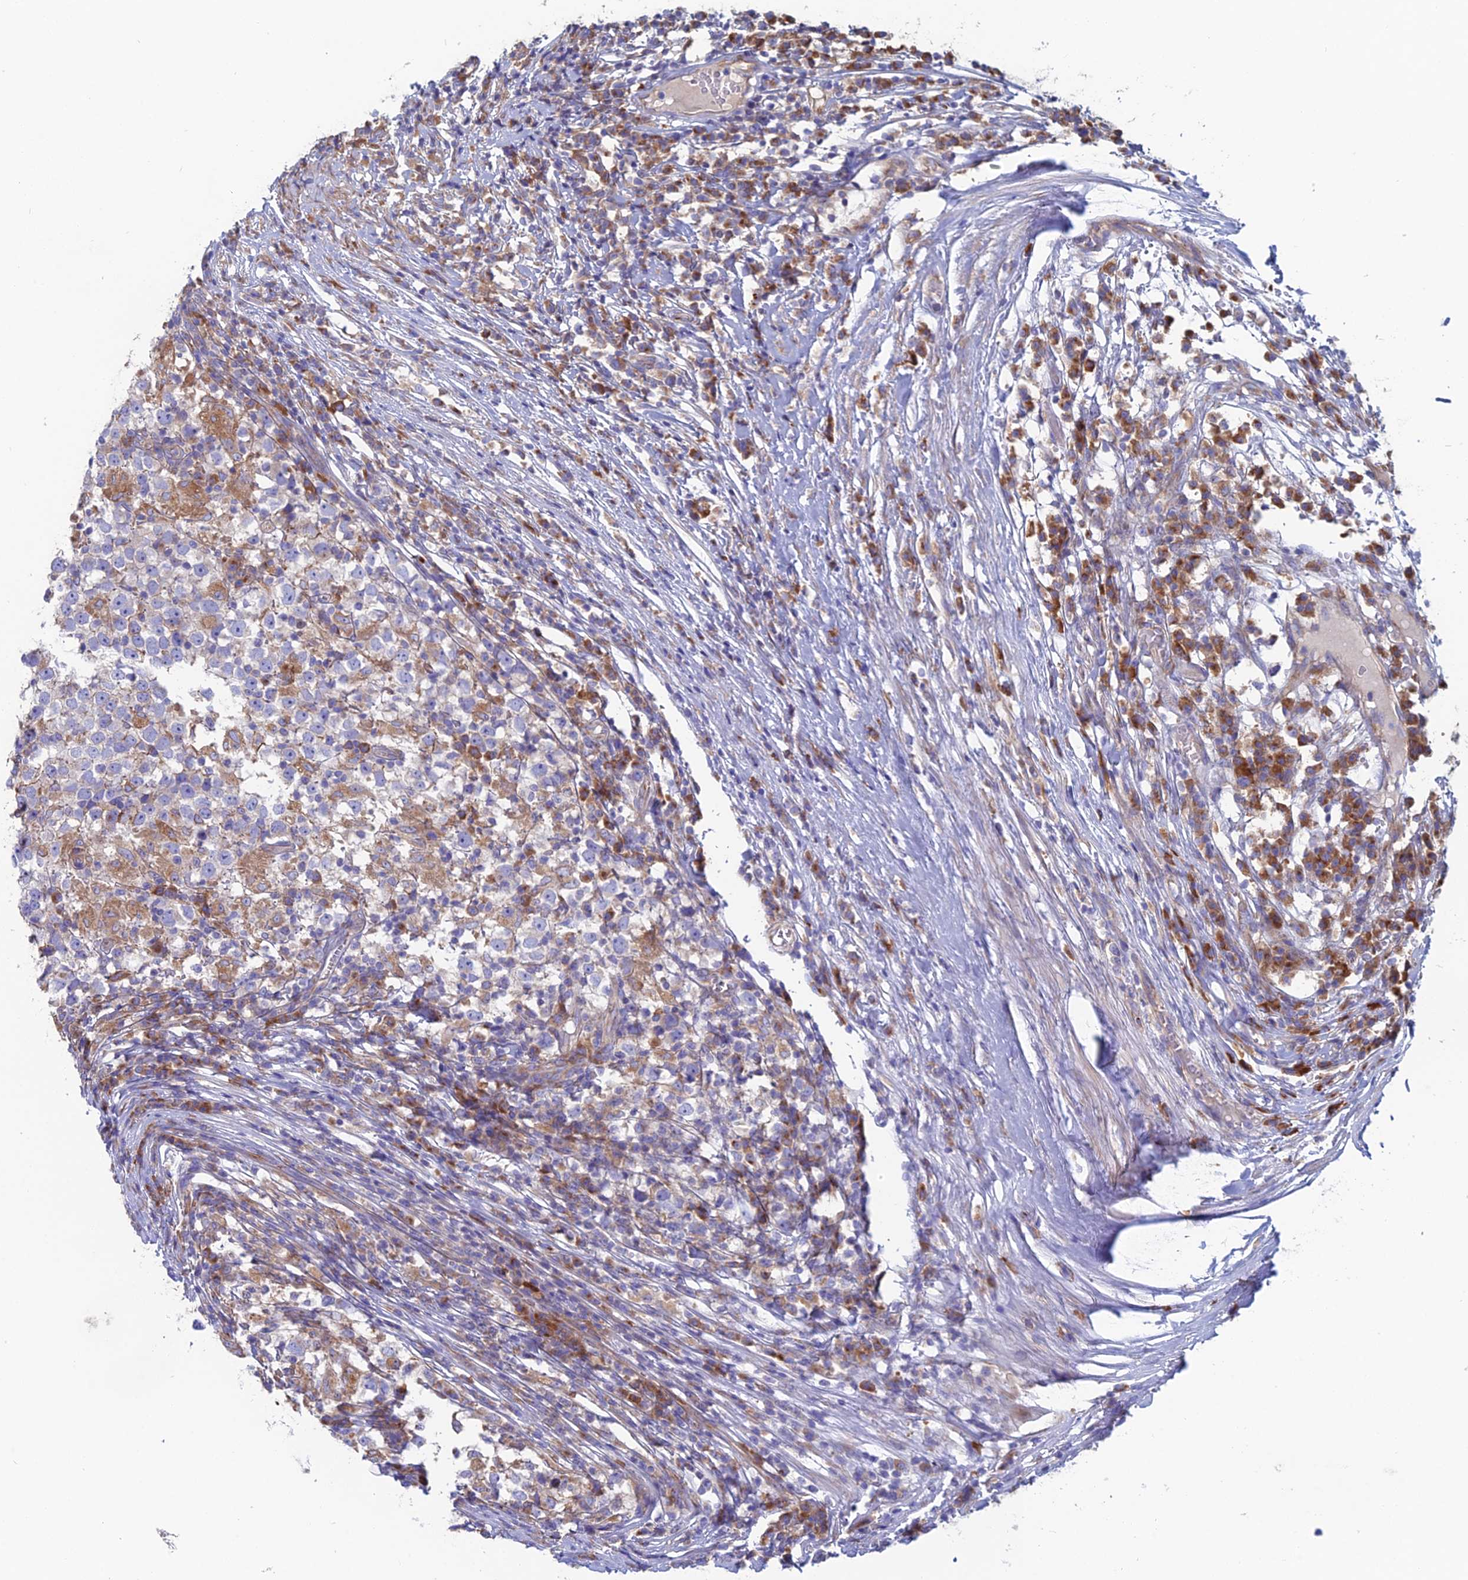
{"staining": {"intensity": "moderate", "quantity": "<25%", "location": "cytoplasmic/membranous"}, "tissue": "testis cancer", "cell_type": "Tumor cells", "image_type": "cancer", "snomed": [{"axis": "morphology", "description": "Seminoma, NOS"}, {"axis": "topography", "description": "Testis"}], "caption": "Protein positivity by immunohistochemistry (IHC) shows moderate cytoplasmic/membranous staining in approximately <25% of tumor cells in testis cancer.", "gene": "CLCN3", "patient": {"sex": "male", "age": 65}}